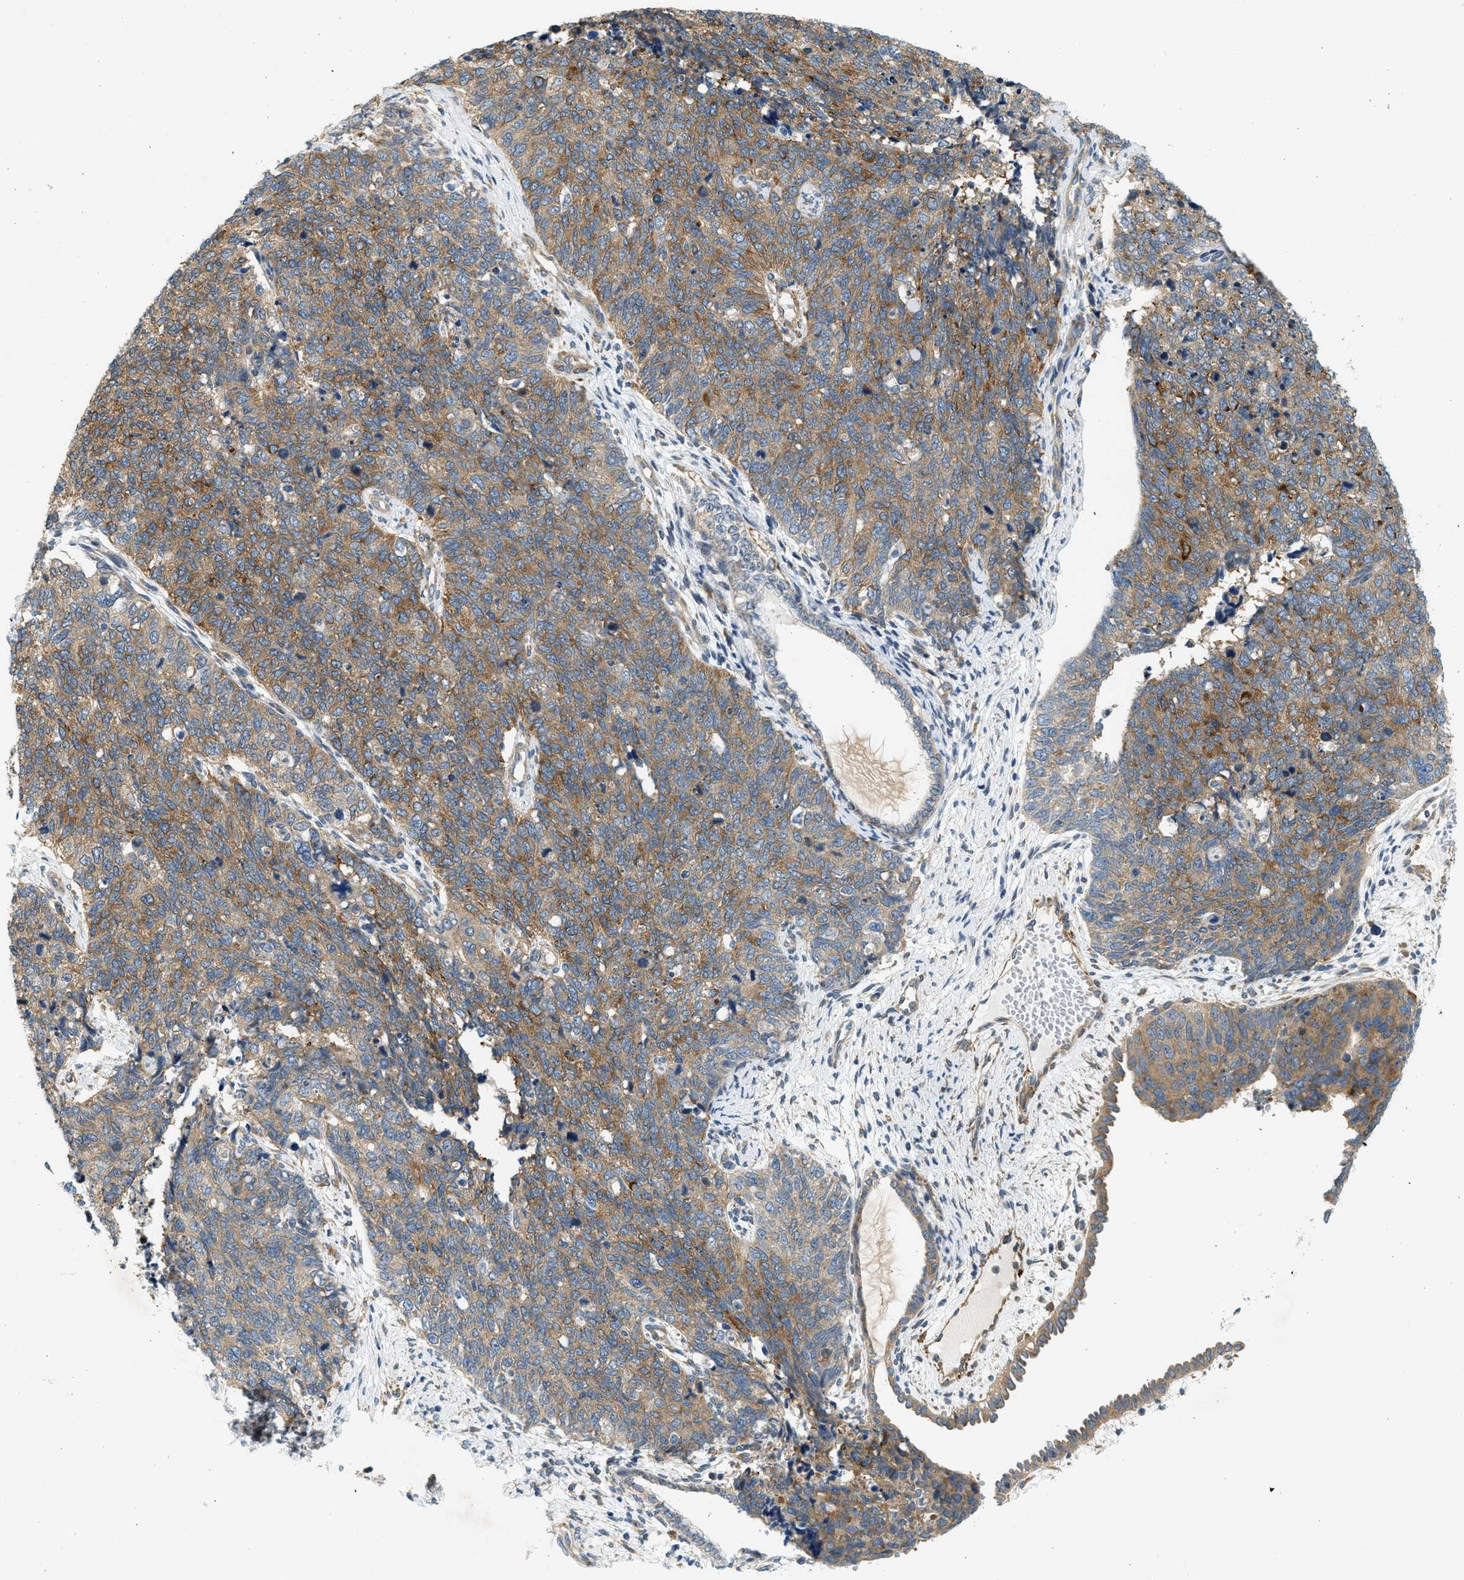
{"staining": {"intensity": "moderate", "quantity": ">75%", "location": "cytoplasmic/membranous"}, "tissue": "cervical cancer", "cell_type": "Tumor cells", "image_type": "cancer", "snomed": [{"axis": "morphology", "description": "Squamous cell carcinoma, NOS"}, {"axis": "topography", "description": "Cervix"}], "caption": "Protein staining of cervical squamous cell carcinoma tissue exhibits moderate cytoplasmic/membranous staining in about >75% of tumor cells. The staining was performed using DAB (3,3'-diaminobenzidine), with brown indicating positive protein expression. Nuclei are stained blue with hematoxylin.", "gene": "KDELR2", "patient": {"sex": "female", "age": 63}}